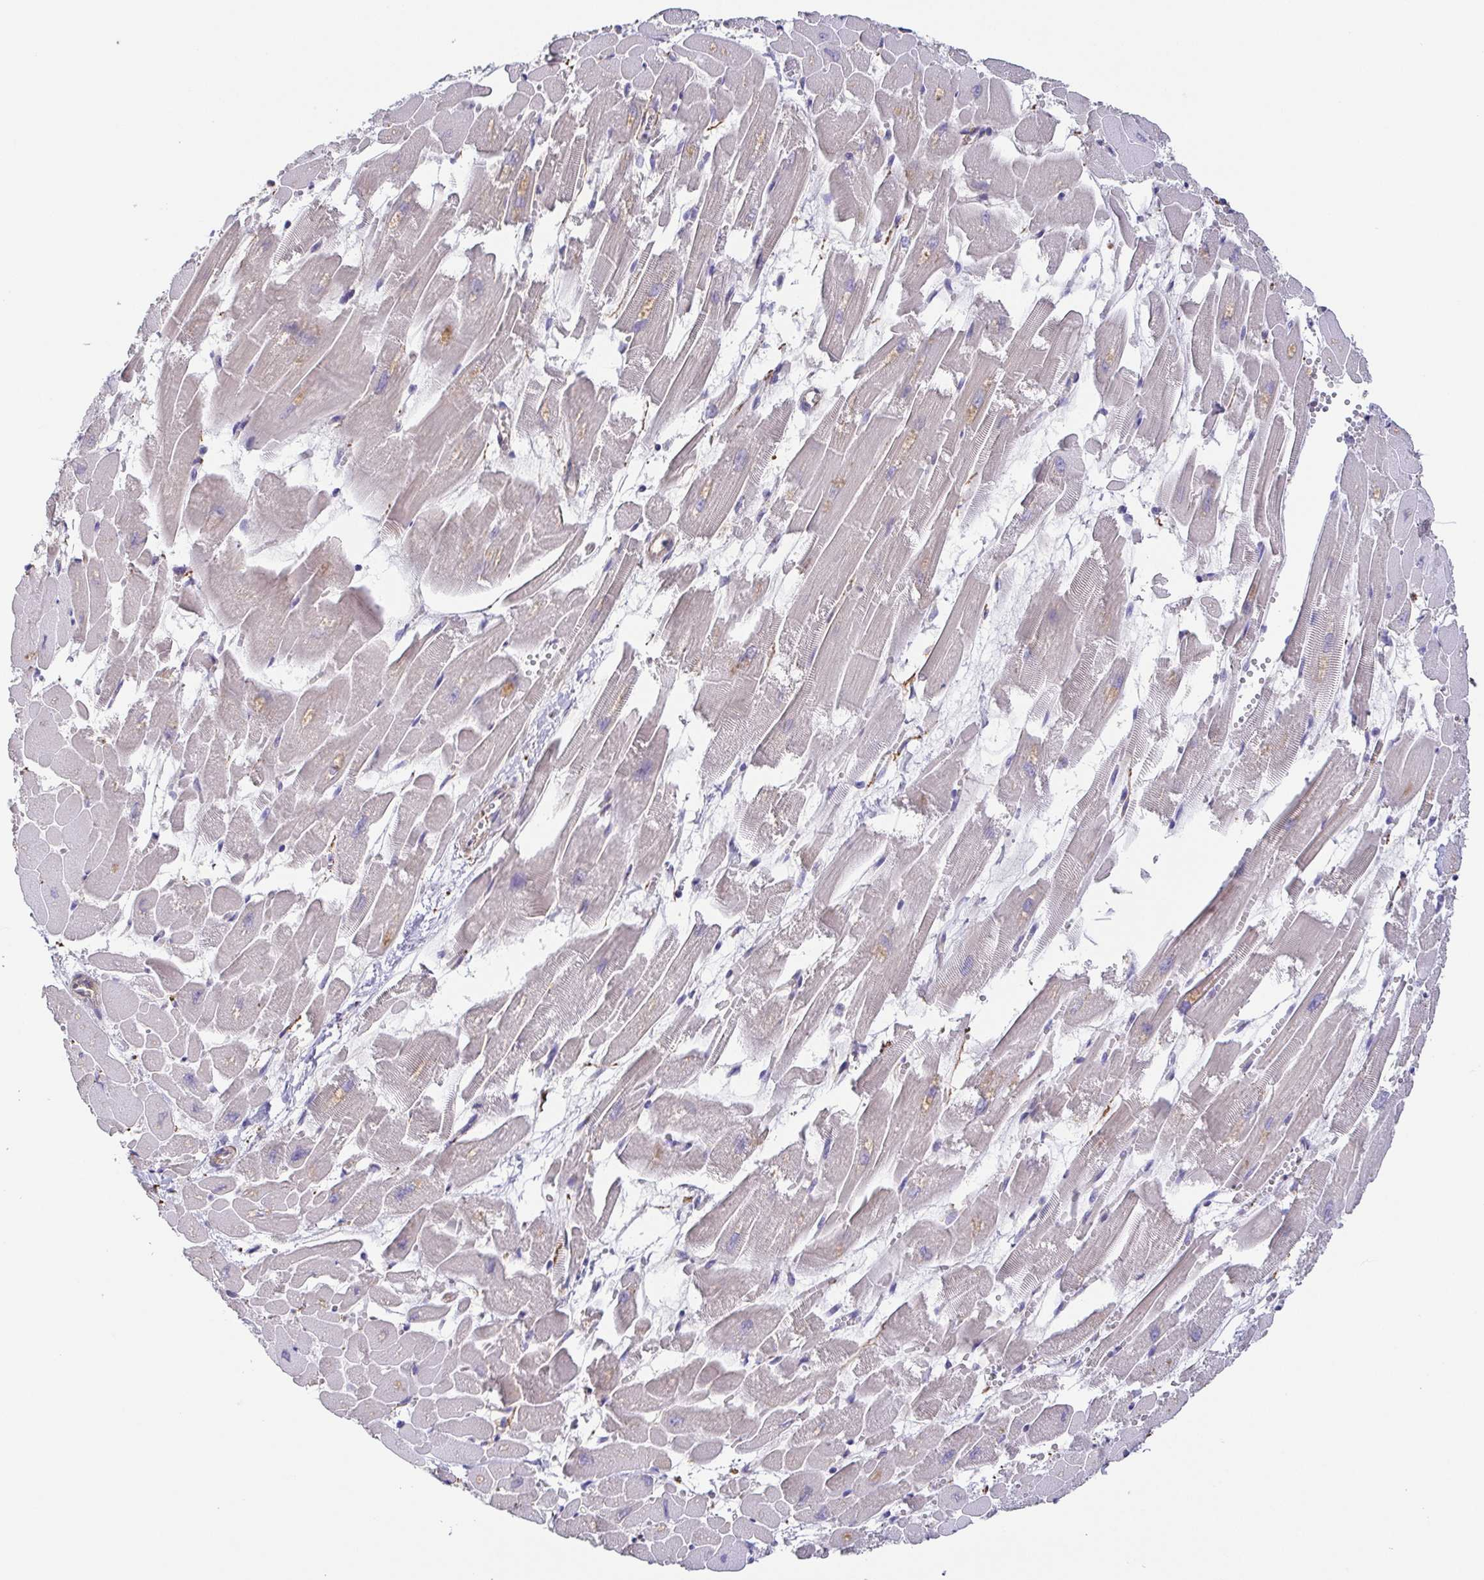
{"staining": {"intensity": "negative", "quantity": "none", "location": "none"}, "tissue": "heart muscle", "cell_type": "Cardiomyocytes", "image_type": "normal", "snomed": [{"axis": "morphology", "description": "Normal tissue, NOS"}, {"axis": "topography", "description": "Heart"}], "caption": "Protein analysis of unremarkable heart muscle reveals no significant expression in cardiomyocytes.", "gene": "EIF3D", "patient": {"sex": "female", "age": 52}}